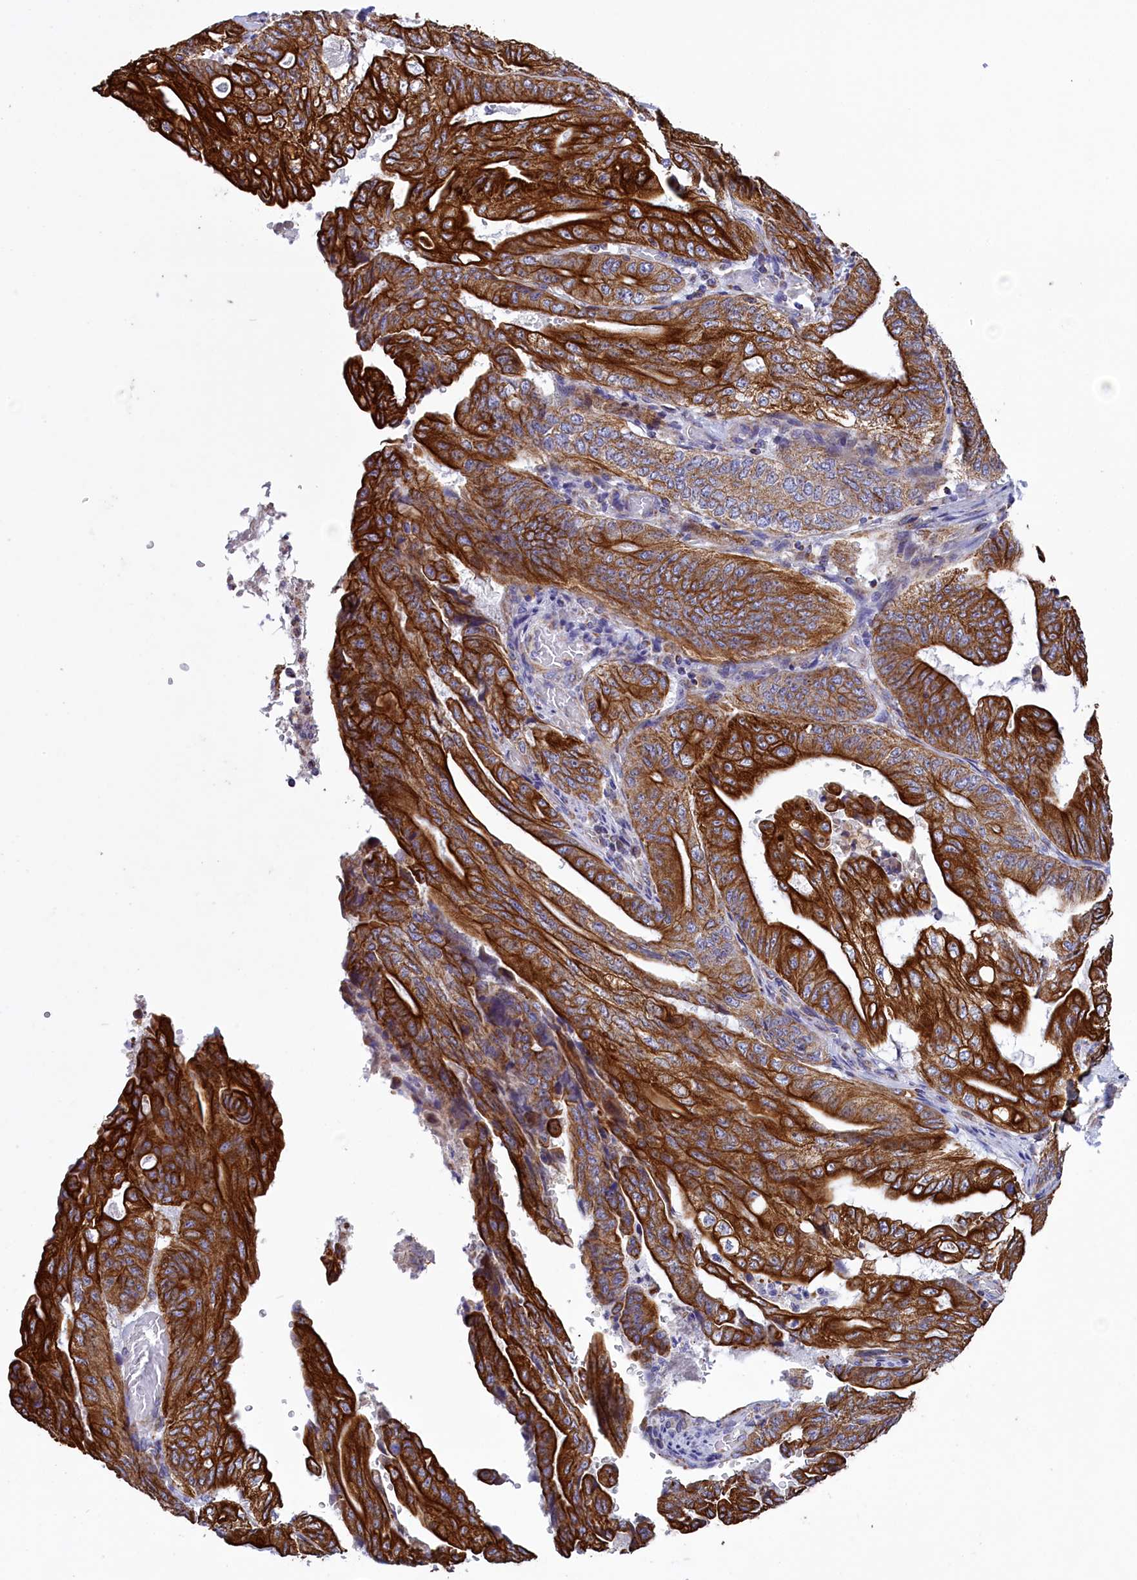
{"staining": {"intensity": "strong", "quantity": ">75%", "location": "cytoplasmic/membranous"}, "tissue": "stomach cancer", "cell_type": "Tumor cells", "image_type": "cancer", "snomed": [{"axis": "morphology", "description": "Adenocarcinoma, NOS"}, {"axis": "topography", "description": "Stomach"}], "caption": "Immunohistochemistry (IHC) (DAB (3,3'-diaminobenzidine)) staining of human stomach adenocarcinoma shows strong cytoplasmic/membranous protein positivity in about >75% of tumor cells.", "gene": "GATB", "patient": {"sex": "female", "age": 73}}